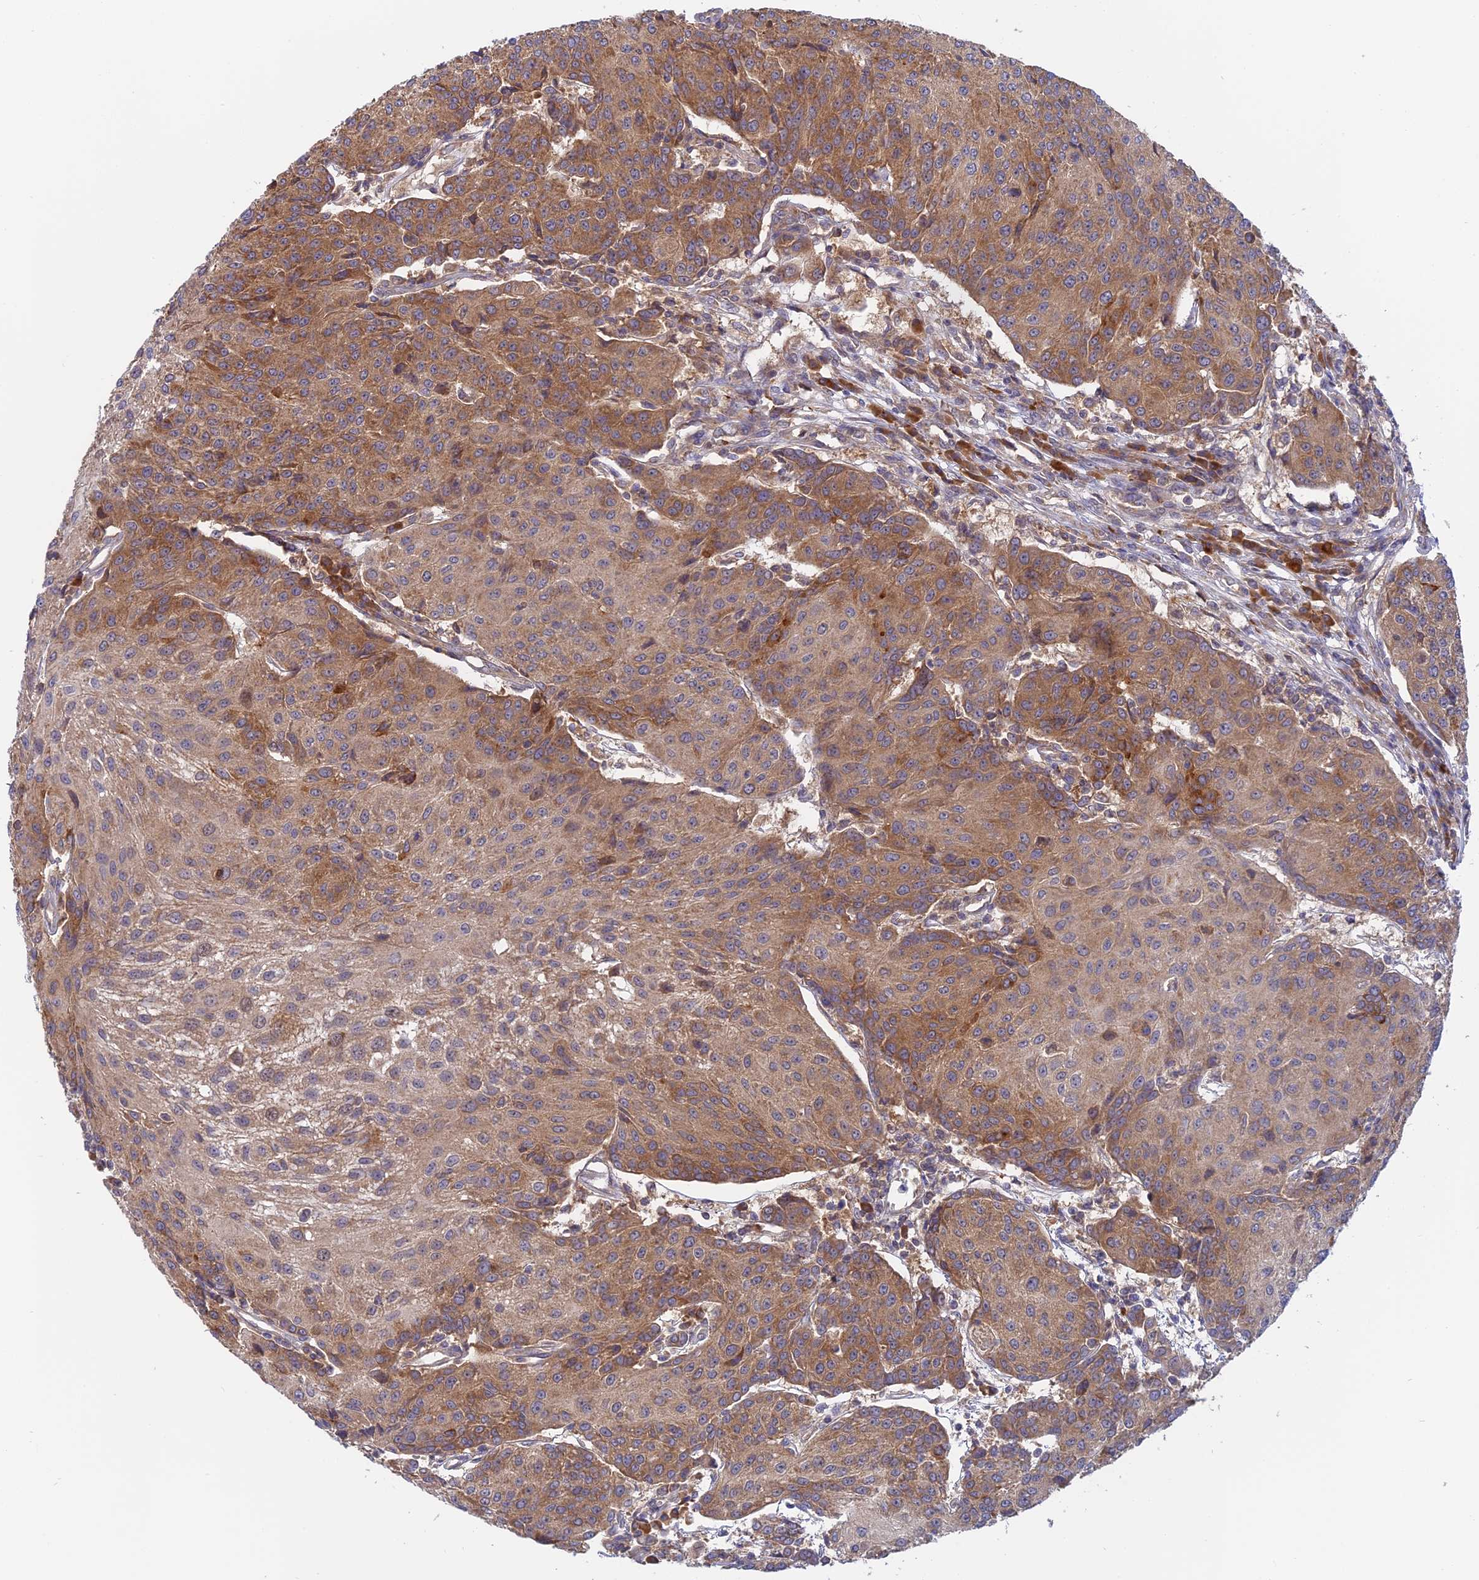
{"staining": {"intensity": "moderate", "quantity": ">75%", "location": "cytoplasmic/membranous"}, "tissue": "urothelial cancer", "cell_type": "Tumor cells", "image_type": "cancer", "snomed": [{"axis": "morphology", "description": "Urothelial carcinoma, High grade"}, {"axis": "topography", "description": "Urinary bladder"}], "caption": "Immunohistochemical staining of high-grade urothelial carcinoma reveals moderate cytoplasmic/membranous protein positivity in approximately >75% of tumor cells. Immunohistochemistry (ihc) stains the protein of interest in brown and the nuclei are stained blue.", "gene": "IL21R", "patient": {"sex": "female", "age": 85}}